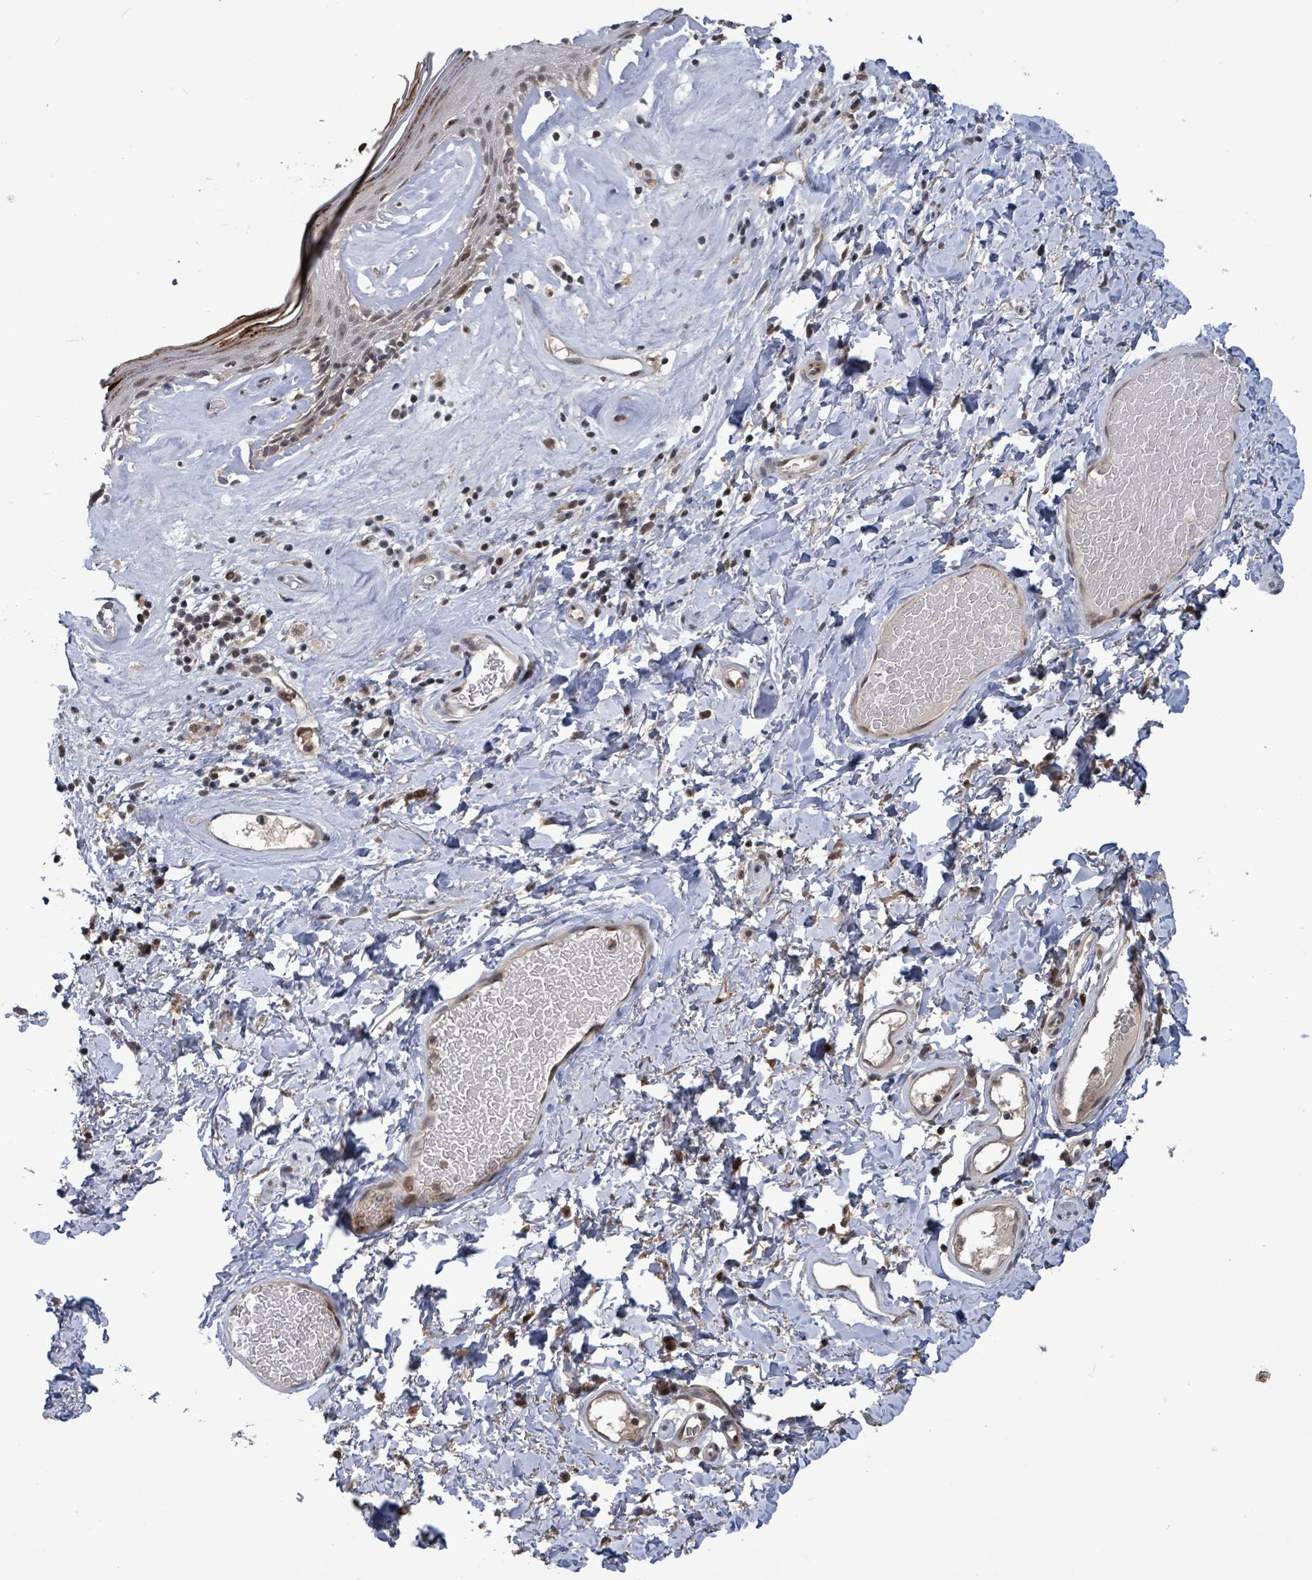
{"staining": {"intensity": "strong", "quantity": "<25%", "location": "cytoplasmic/membranous"}, "tissue": "skin", "cell_type": "Epidermal cells", "image_type": "normal", "snomed": [{"axis": "morphology", "description": "Normal tissue, NOS"}, {"axis": "morphology", "description": "Inflammation, NOS"}, {"axis": "topography", "description": "Vulva"}], "caption": "Immunohistochemical staining of normal skin reveals medium levels of strong cytoplasmic/membranous expression in approximately <25% of epidermal cells.", "gene": "FBXO6", "patient": {"sex": "female", "age": 86}}